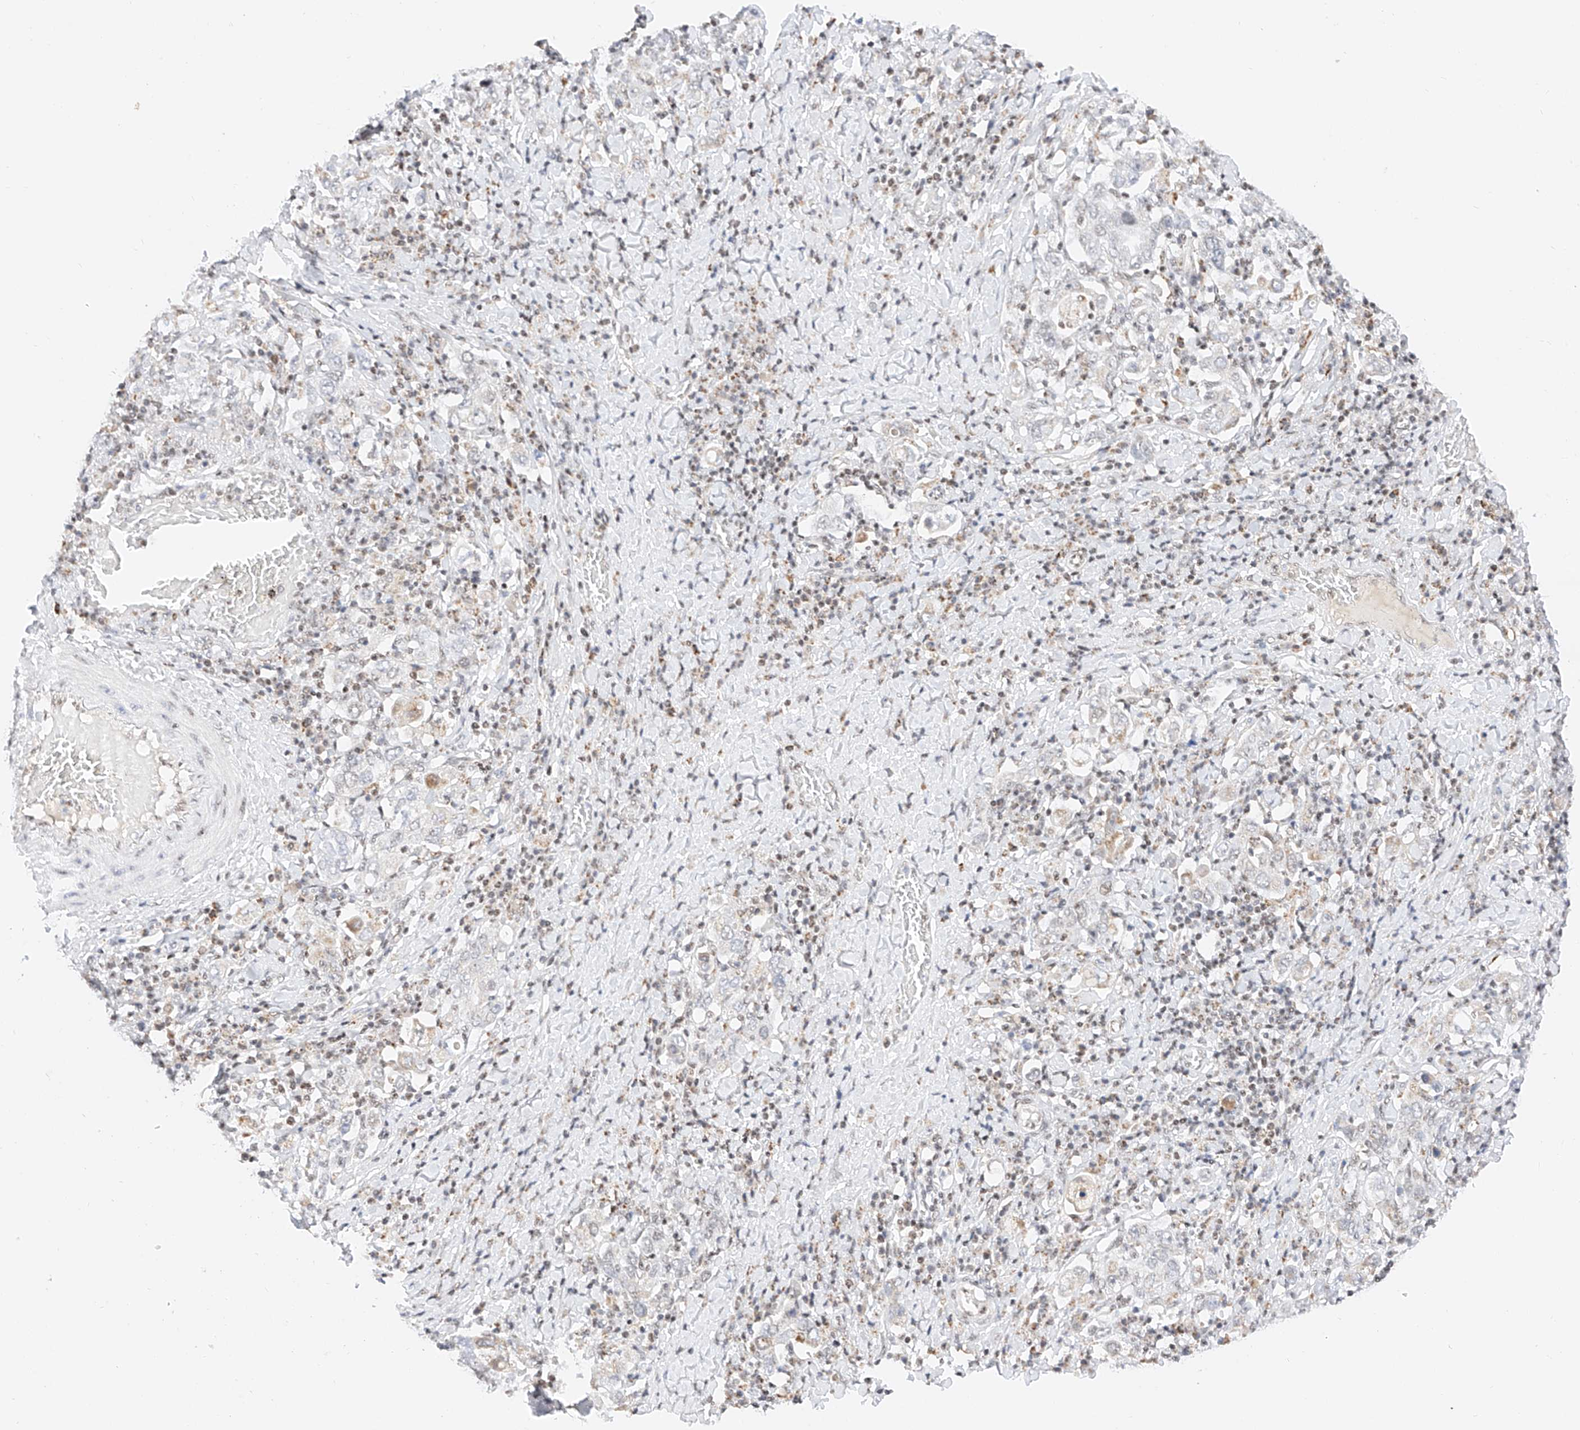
{"staining": {"intensity": "negative", "quantity": "none", "location": "none"}, "tissue": "stomach cancer", "cell_type": "Tumor cells", "image_type": "cancer", "snomed": [{"axis": "morphology", "description": "Adenocarcinoma, NOS"}, {"axis": "topography", "description": "Stomach, upper"}], "caption": "The micrograph shows no staining of tumor cells in adenocarcinoma (stomach). The staining was performed using DAB (3,3'-diaminobenzidine) to visualize the protein expression in brown, while the nuclei were stained in blue with hematoxylin (Magnification: 20x).", "gene": "NRF1", "patient": {"sex": "male", "age": 62}}